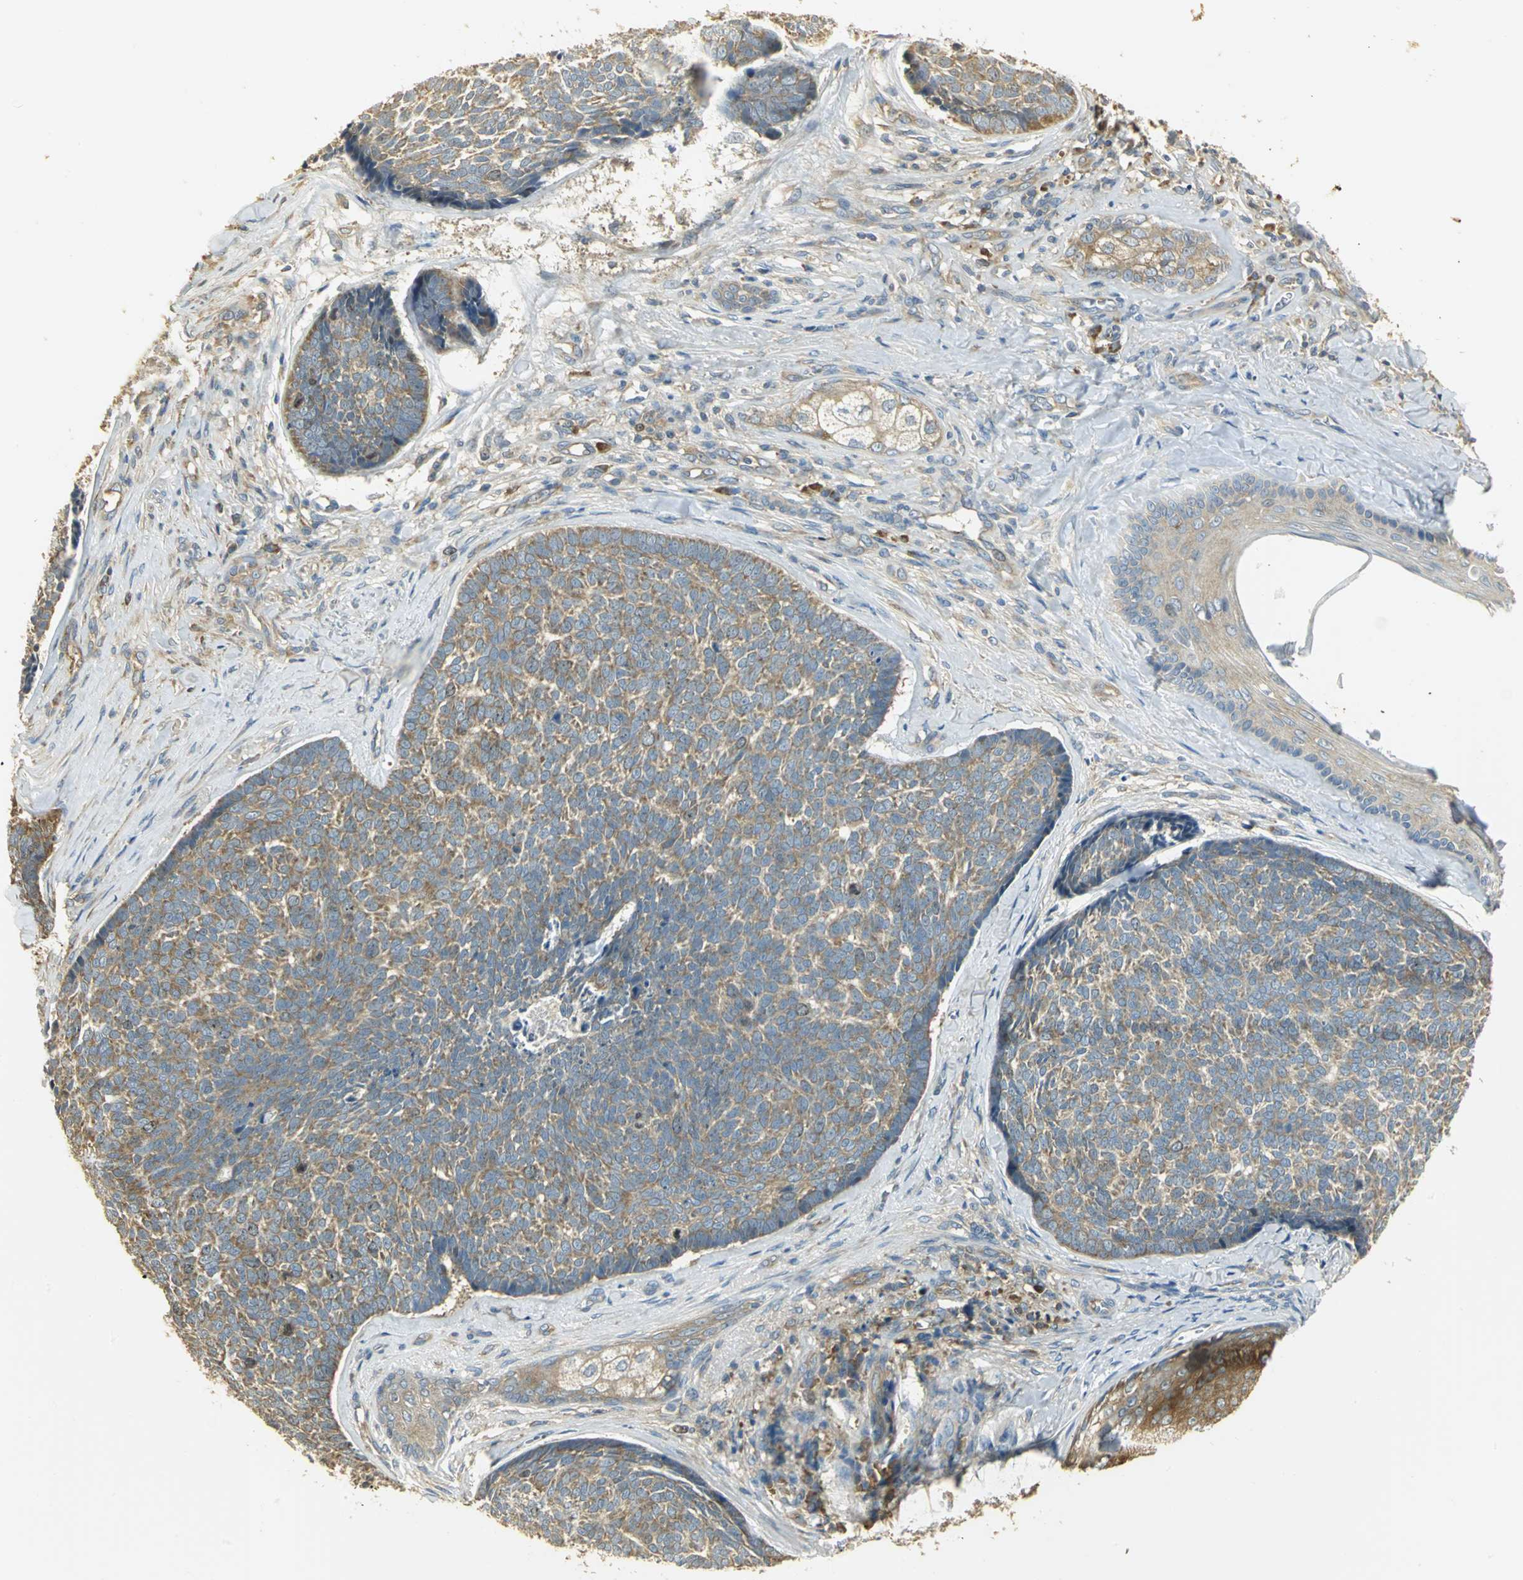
{"staining": {"intensity": "moderate", "quantity": ">75%", "location": "cytoplasmic/membranous"}, "tissue": "skin cancer", "cell_type": "Tumor cells", "image_type": "cancer", "snomed": [{"axis": "morphology", "description": "Basal cell carcinoma"}, {"axis": "topography", "description": "Skin"}], "caption": "An image of human skin cancer stained for a protein demonstrates moderate cytoplasmic/membranous brown staining in tumor cells.", "gene": "RARS1", "patient": {"sex": "male", "age": 84}}